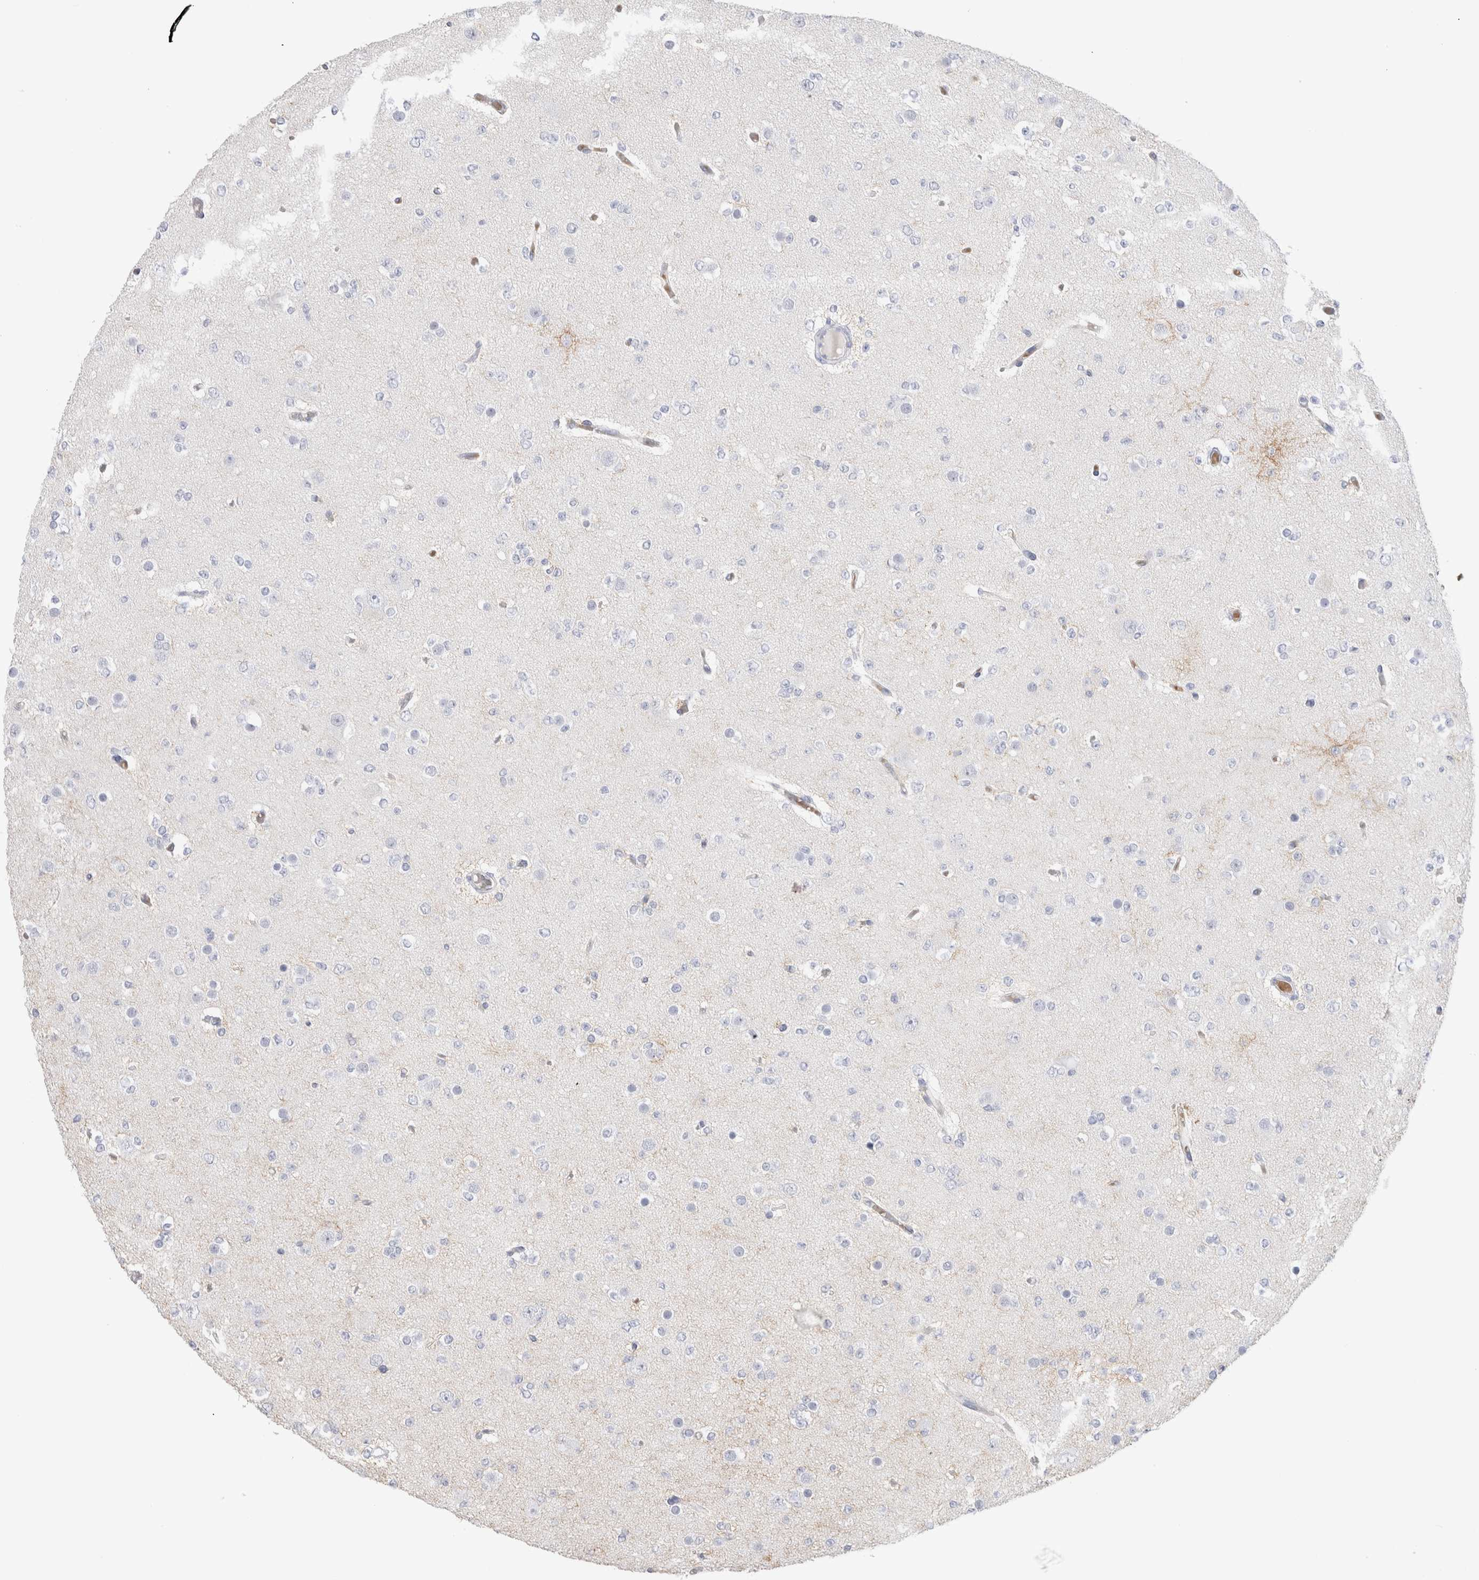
{"staining": {"intensity": "negative", "quantity": "none", "location": "none"}, "tissue": "glioma", "cell_type": "Tumor cells", "image_type": "cancer", "snomed": [{"axis": "morphology", "description": "Glioma, malignant, Low grade"}, {"axis": "topography", "description": "Brain"}], "caption": "Immunohistochemistry of human low-grade glioma (malignant) exhibits no staining in tumor cells.", "gene": "CD38", "patient": {"sex": "female", "age": 22}}